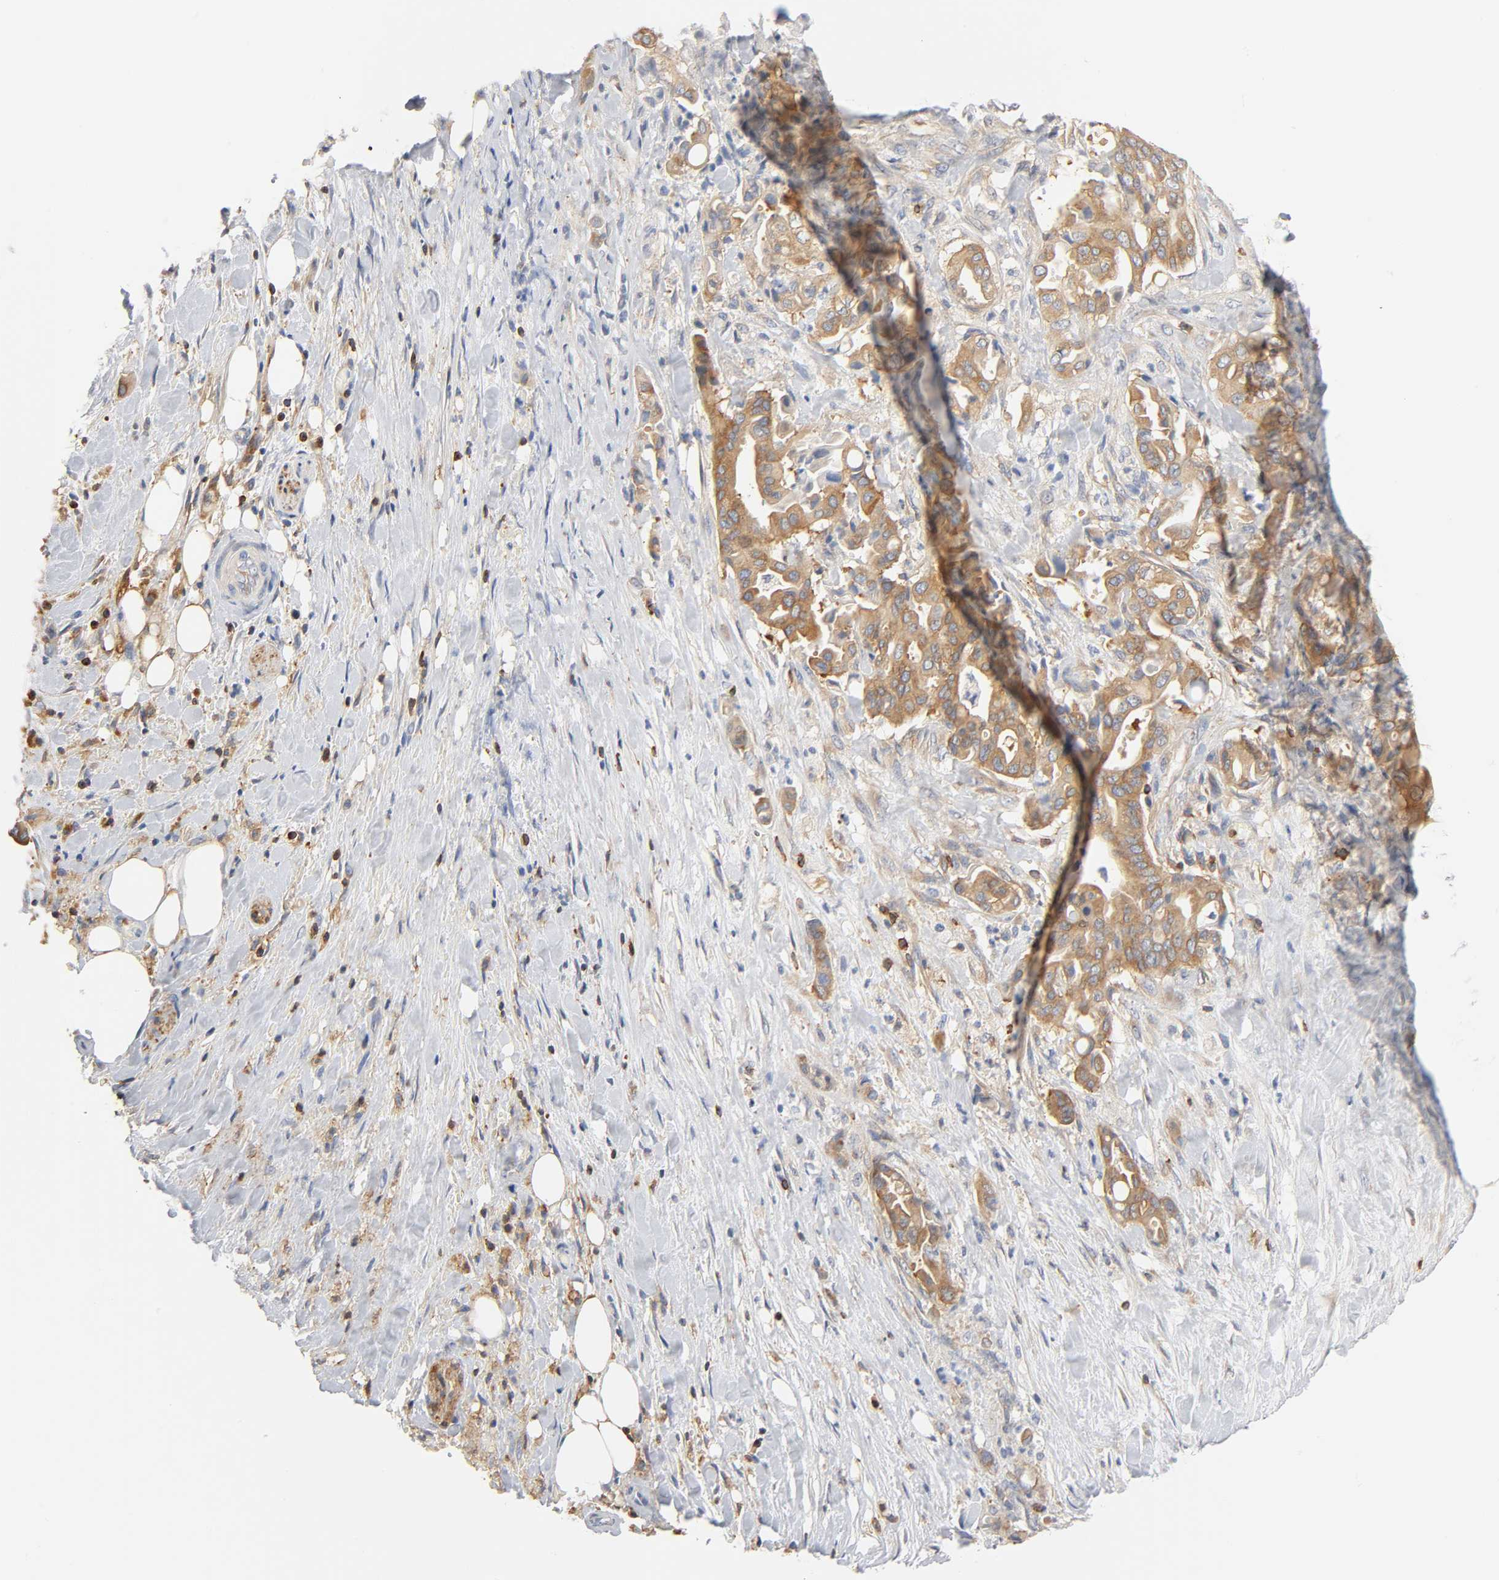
{"staining": {"intensity": "moderate", "quantity": ">75%", "location": "cytoplasmic/membranous"}, "tissue": "liver cancer", "cell_type": "Tumor cells", "image_type": "cancer", "snomed": [{"axis": "morphology", "description": "Cholangiocarcinoma"}, {"axis": "topography", "description": "Liver"}], "caption": "Immunohistochemical staining of cholangiocarcinoma (liver) demonstrates medium levels of moderate cytoplasmic/membranous expression in approximately >75% of tumor cells.", "gene": "BIN1", "patient": {"sex": "female", "age": 68}}